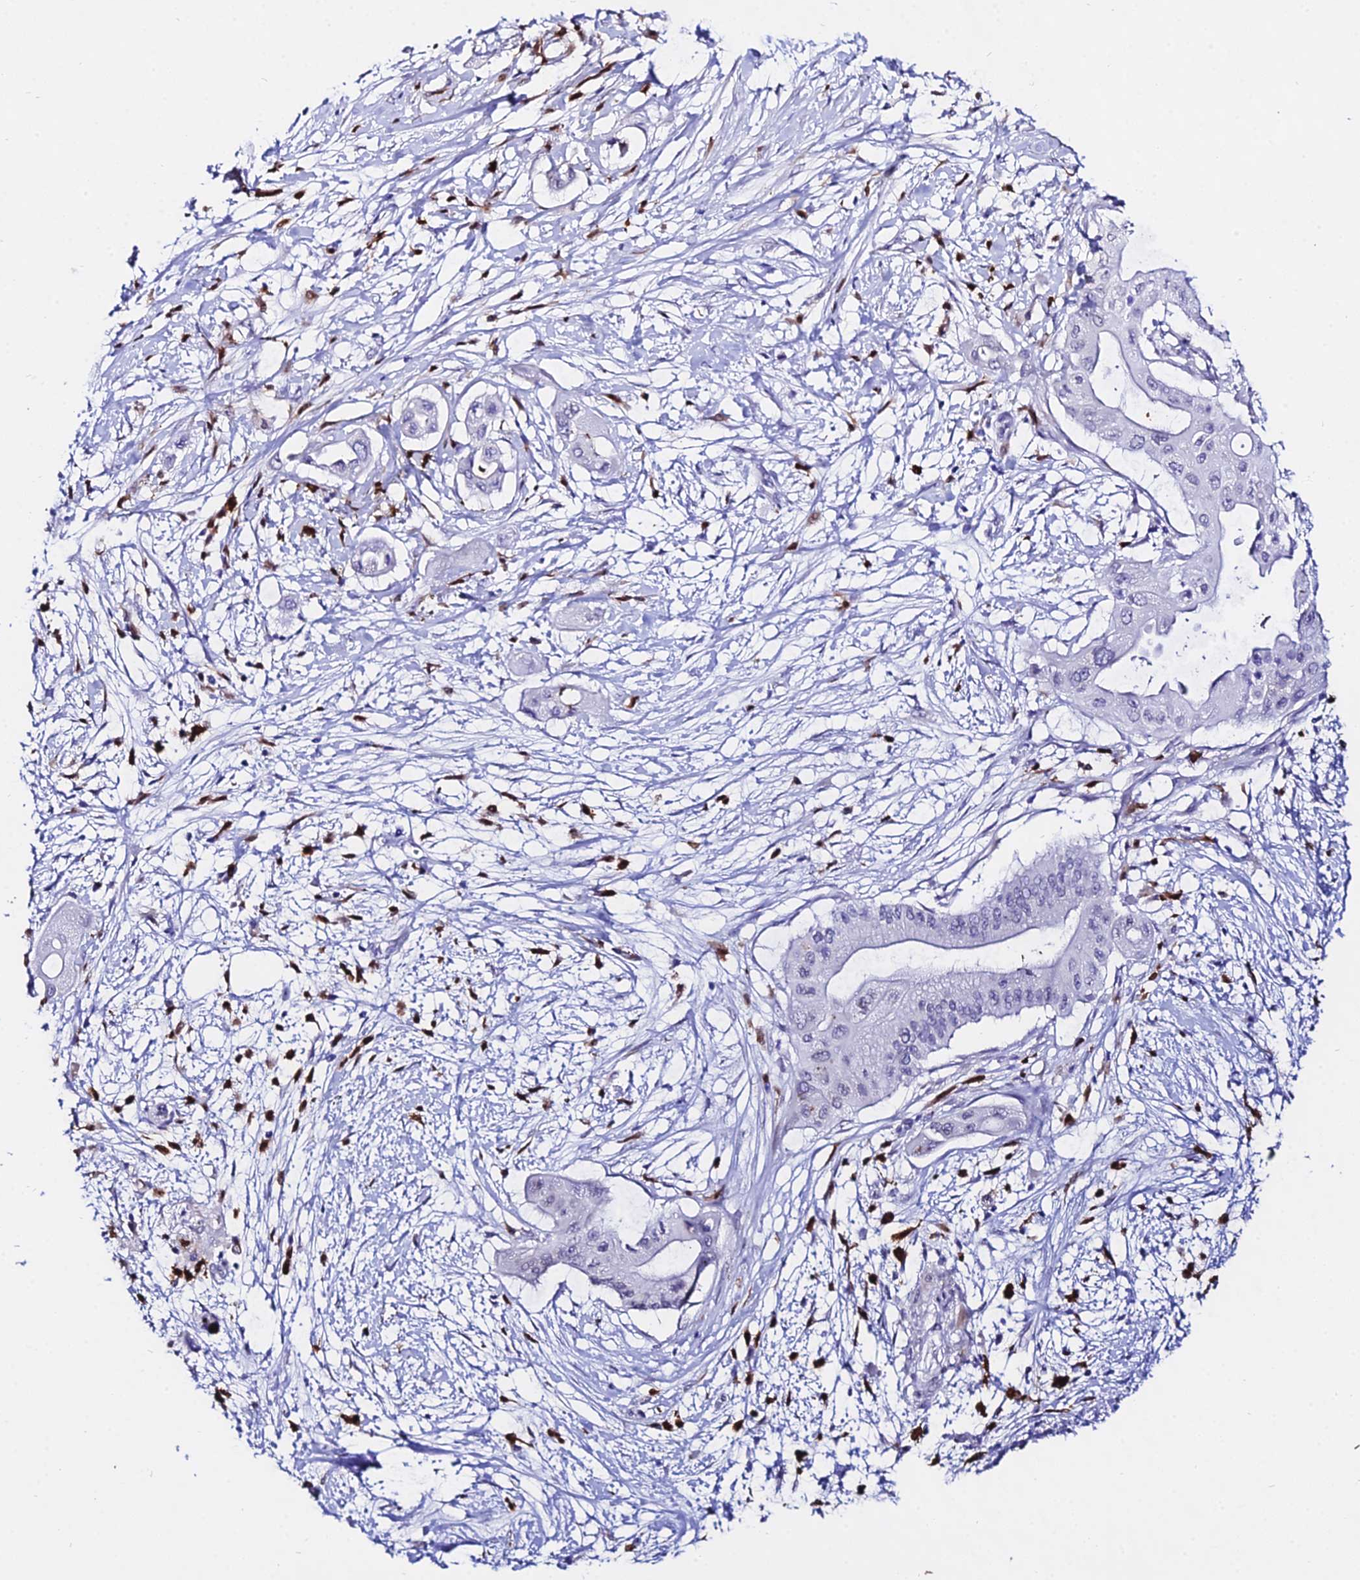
{"staining": {"intensity": "negative", "quantity": "none", "location": "none"}, "tissue": "pancreatic cancer", "cell_type": "Tumor cells", "image_type": "cancer", "snomed": [{"axis": "morphology", "description": "Adenocarcinoma, NOS"}, {"axis": "topography", "description": "Pancreas"}], "caption": "Pancreatic cancer was stained to show a protein in brown. There is no significant expression in tumor cells.", "gene": "MCM10", "patient": {"sex": "male", "age": 68}}